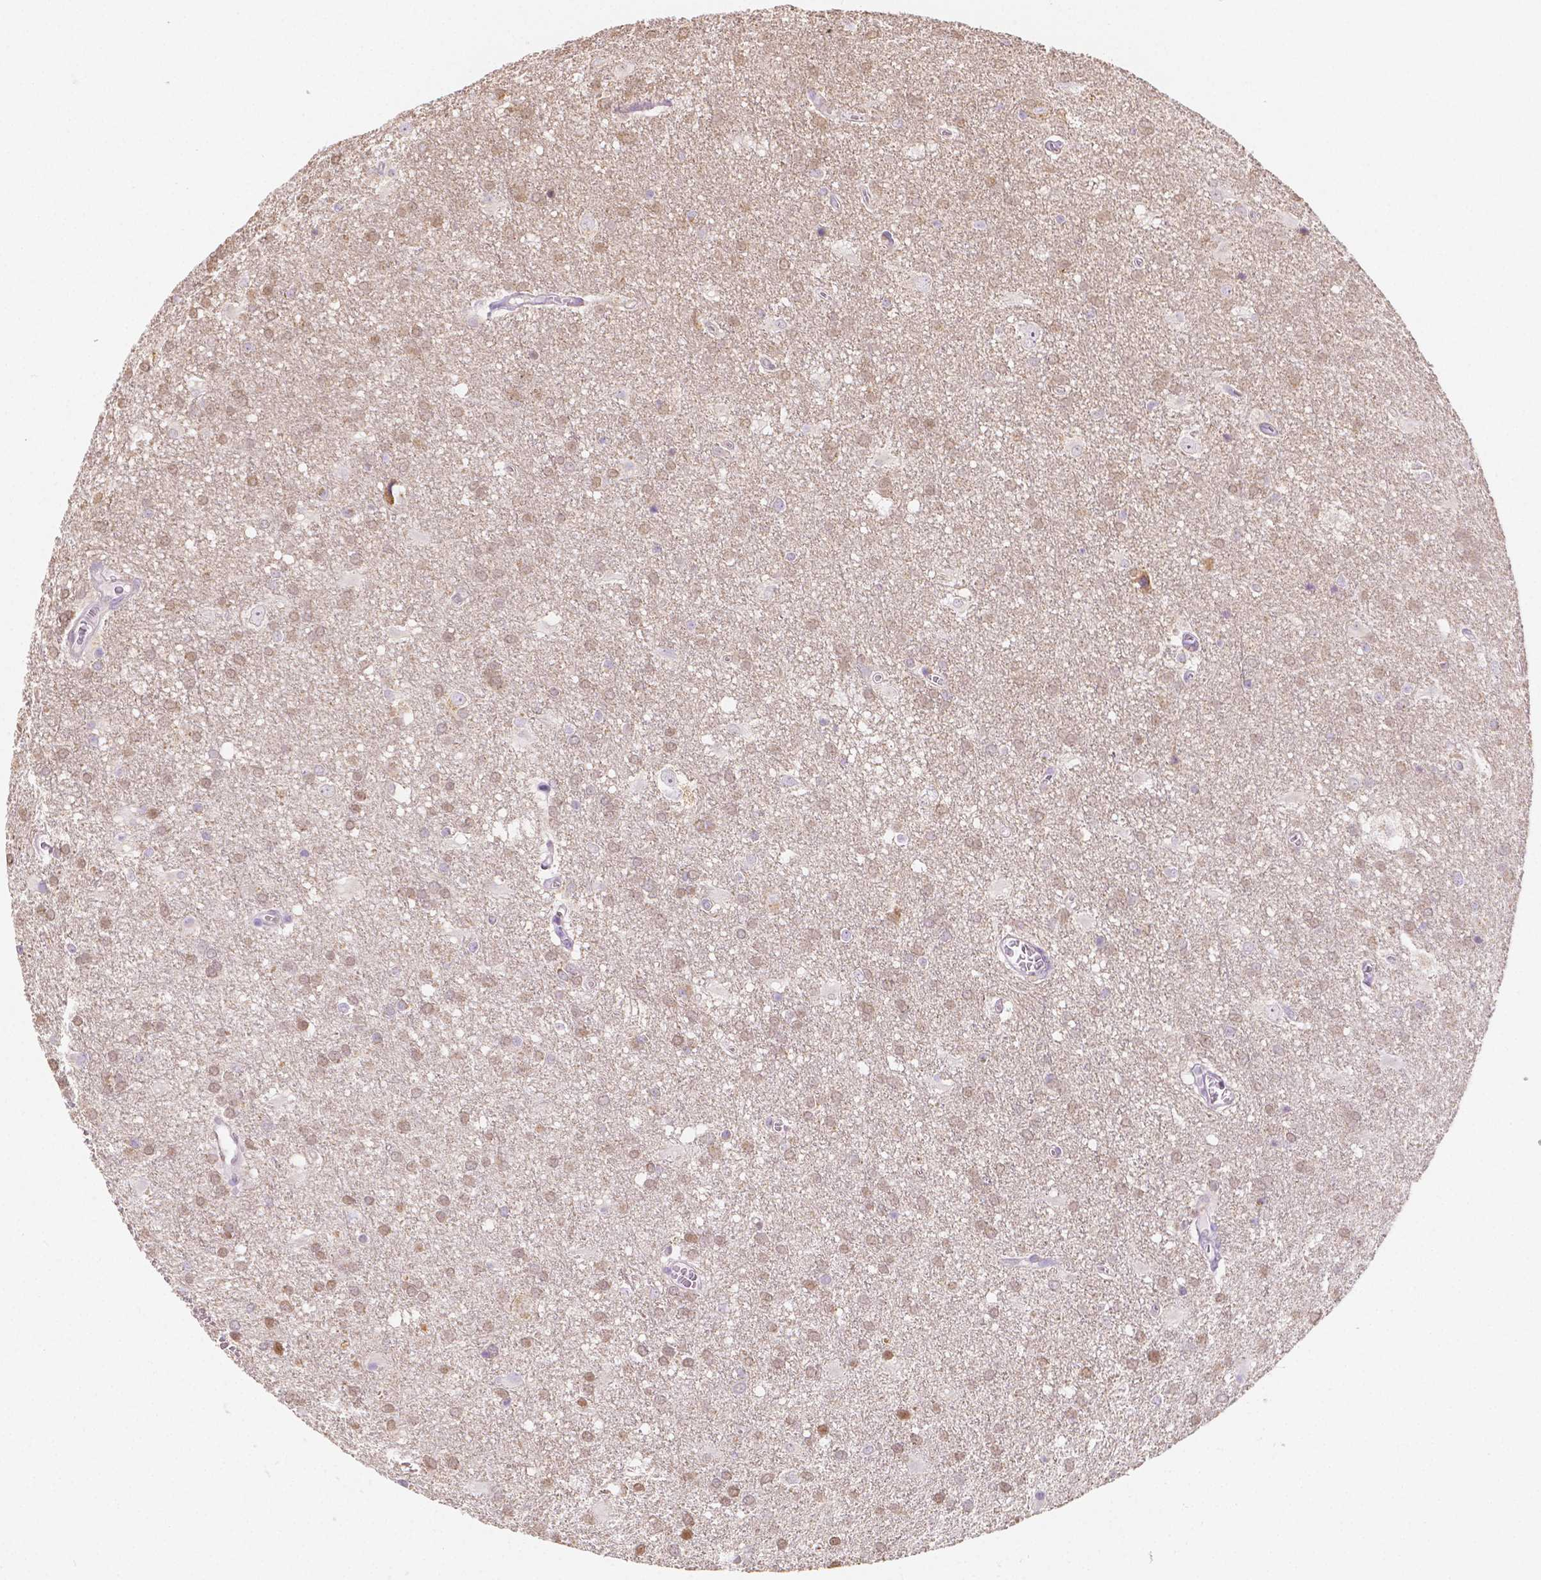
{"staining": {"intensity": "weak", "quantity": ">75%", "location": "cytoplasmic/membranous,nuclear"}, "tissue": "glioma", "cell_type": "Tumor cells", "image_type": "cancer", "snomed": [{"axis": "morphology", "description": "Glioma, malignant, Low grade"}, {"axis": "topography", "description": "Brain"}], "caption": "A high-resolution photomicrograph shows immunohistochemistry staining of glioma, which exhibits weak cytoplasmic/membranous and nuclear positivity in approximately >75% of tumor cells.", "gene": "TMEM130", "patient": {"sex": "male", "age": 66}}